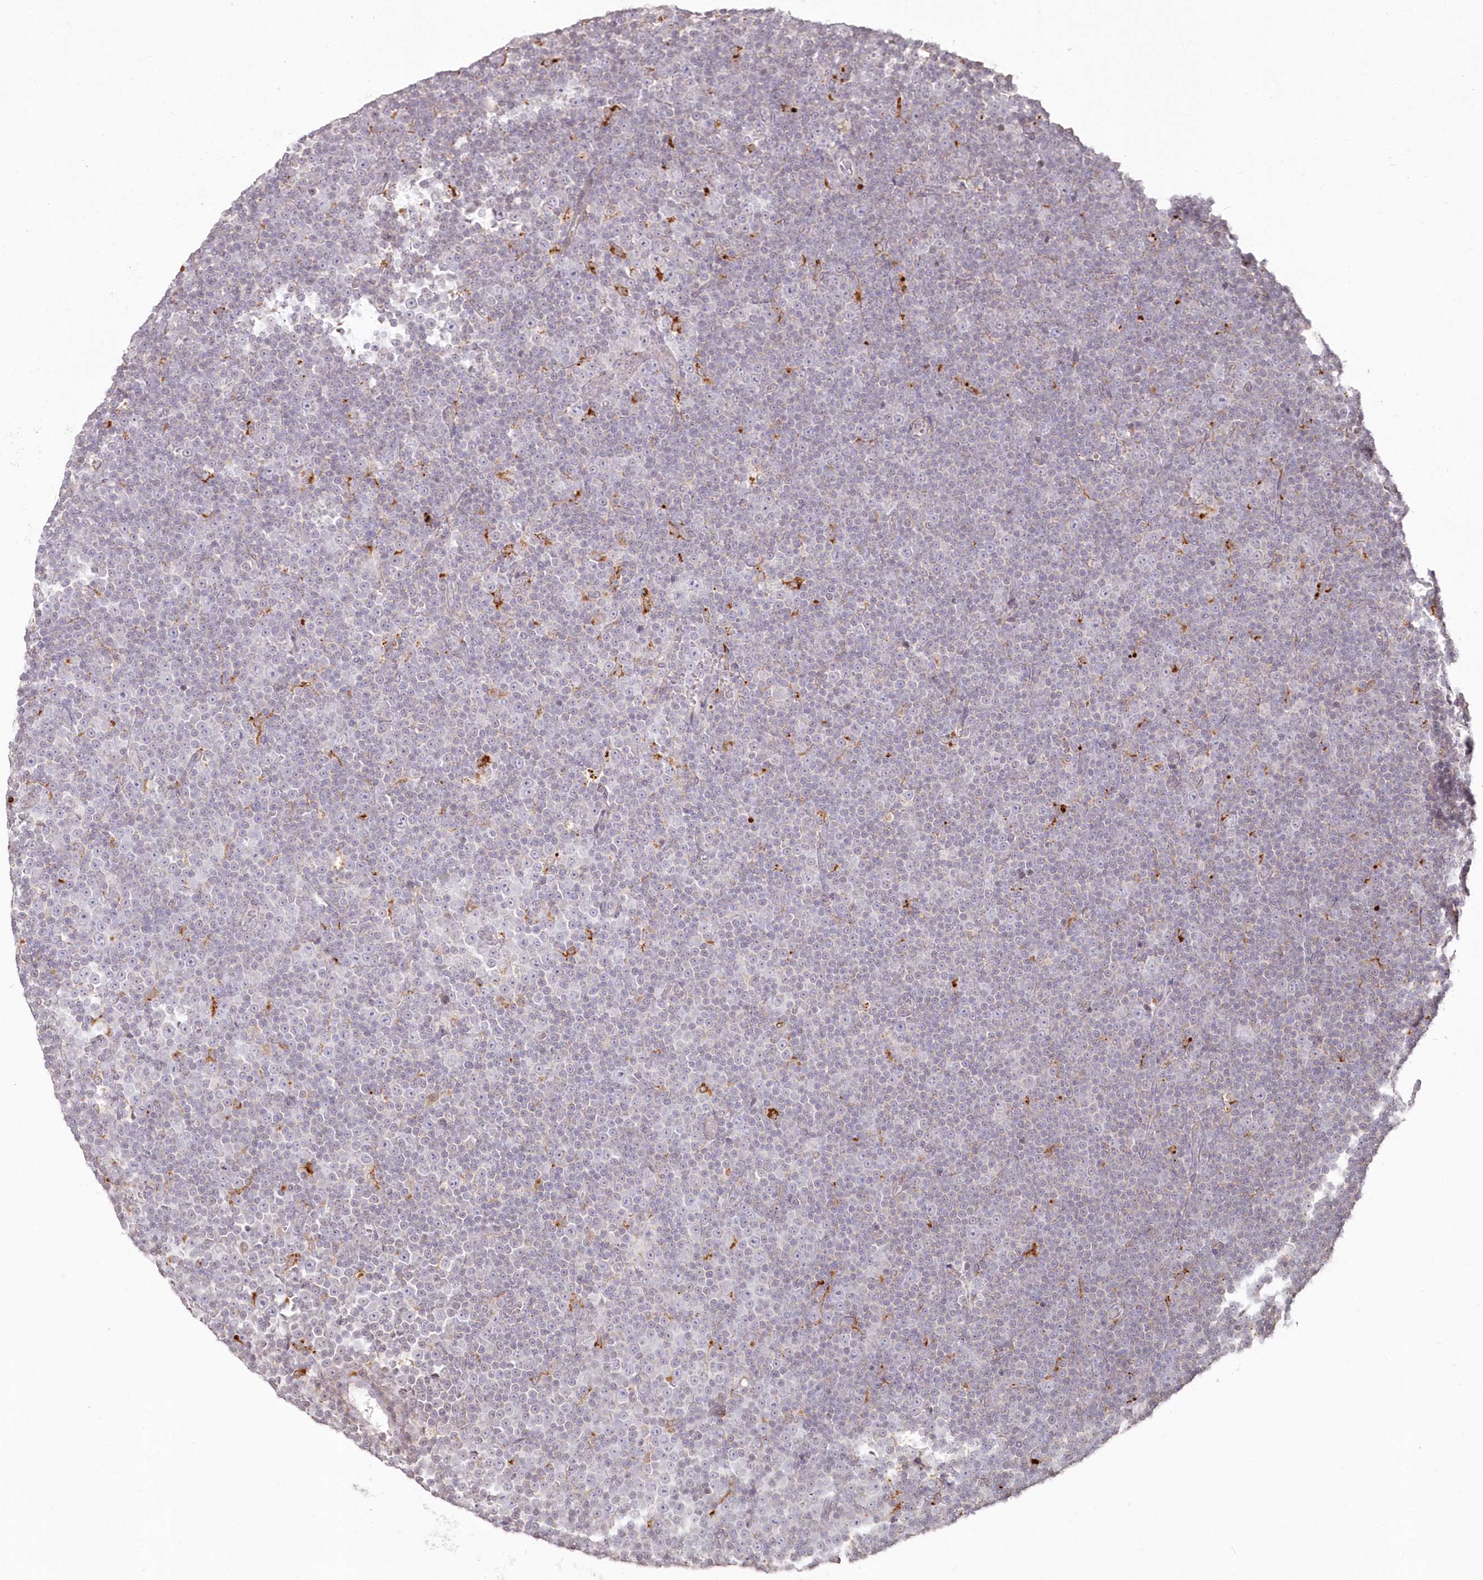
{"staining": {"intensity": "negative", "quantity": "none", "location": "none"}, "tissue": "lymphoma", "cell_type": "Tumor cells", "image_type": "cancer", "snomed": [{"axis": "morphology", "description": "Malignant lymphoma, non-Hodgkin's type, Low grade"}, {"axis": "topography", "description": "Lymph node"}], "caption": "Immunohistochemistry histopathology image of neoplastic tissue: lymphoma stained with DAB displays no significant protein staining in tumor cells.", "gene": "ARSB", "patient": {"sex": "female", "age": 67}}